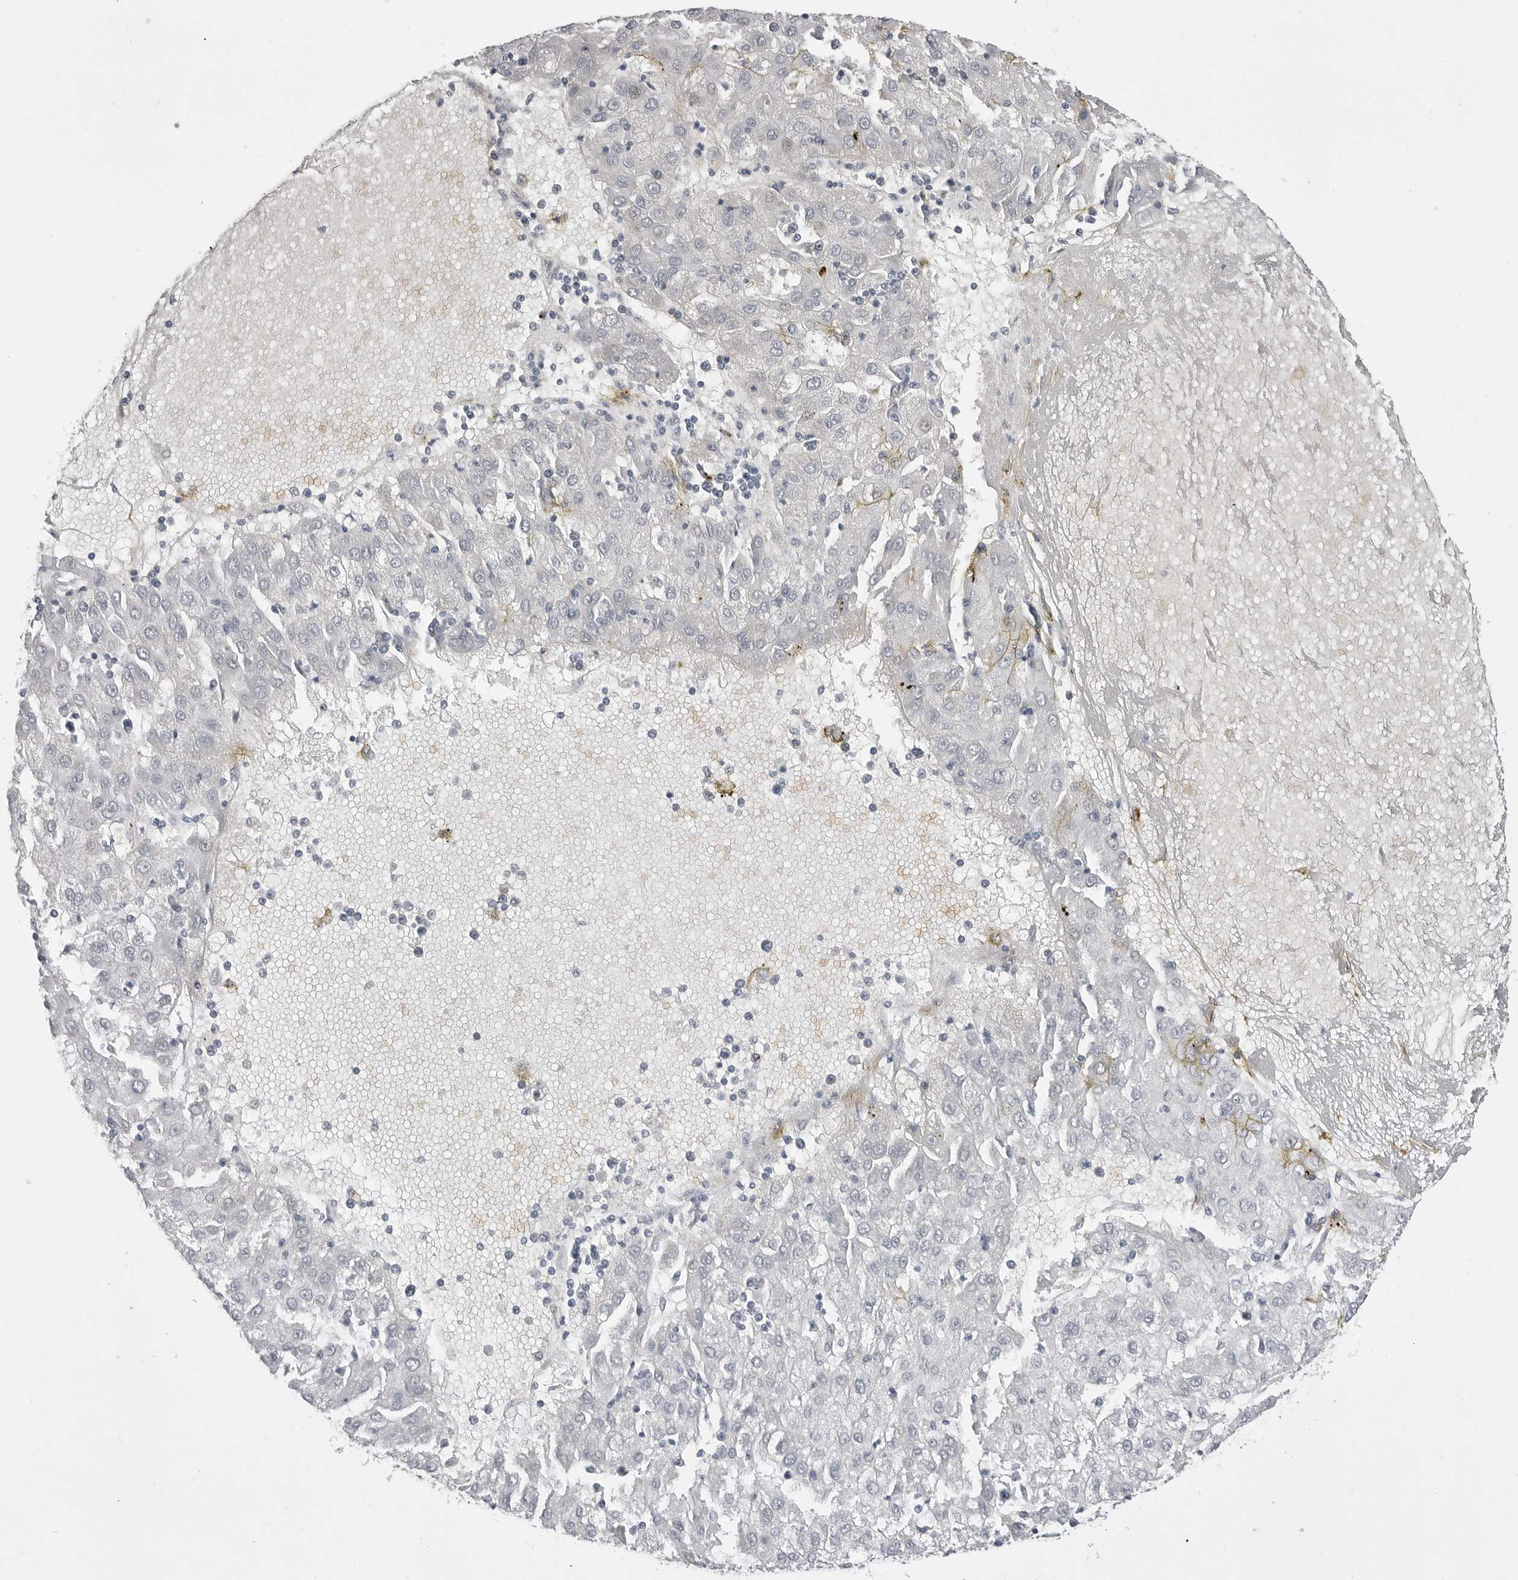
{"staining": {"intensity": "negative", "quantity": "none", "location": "none"}, "tissue": "liver cancer", "cell_type": "Tumor cells", "image_type": "cancer", "snomed": [{"axis": "morphology", "description": "Carcinoma, Hepatocellular, NOS"}, {"axis": "topography", "description": "Liver"}], "caption": "A micrograph of human liver hepatocellular carcinoma is negative for staining in tumor cells.", "gene": "CPB1", "patient": {"sex": "male", "age": 72}}